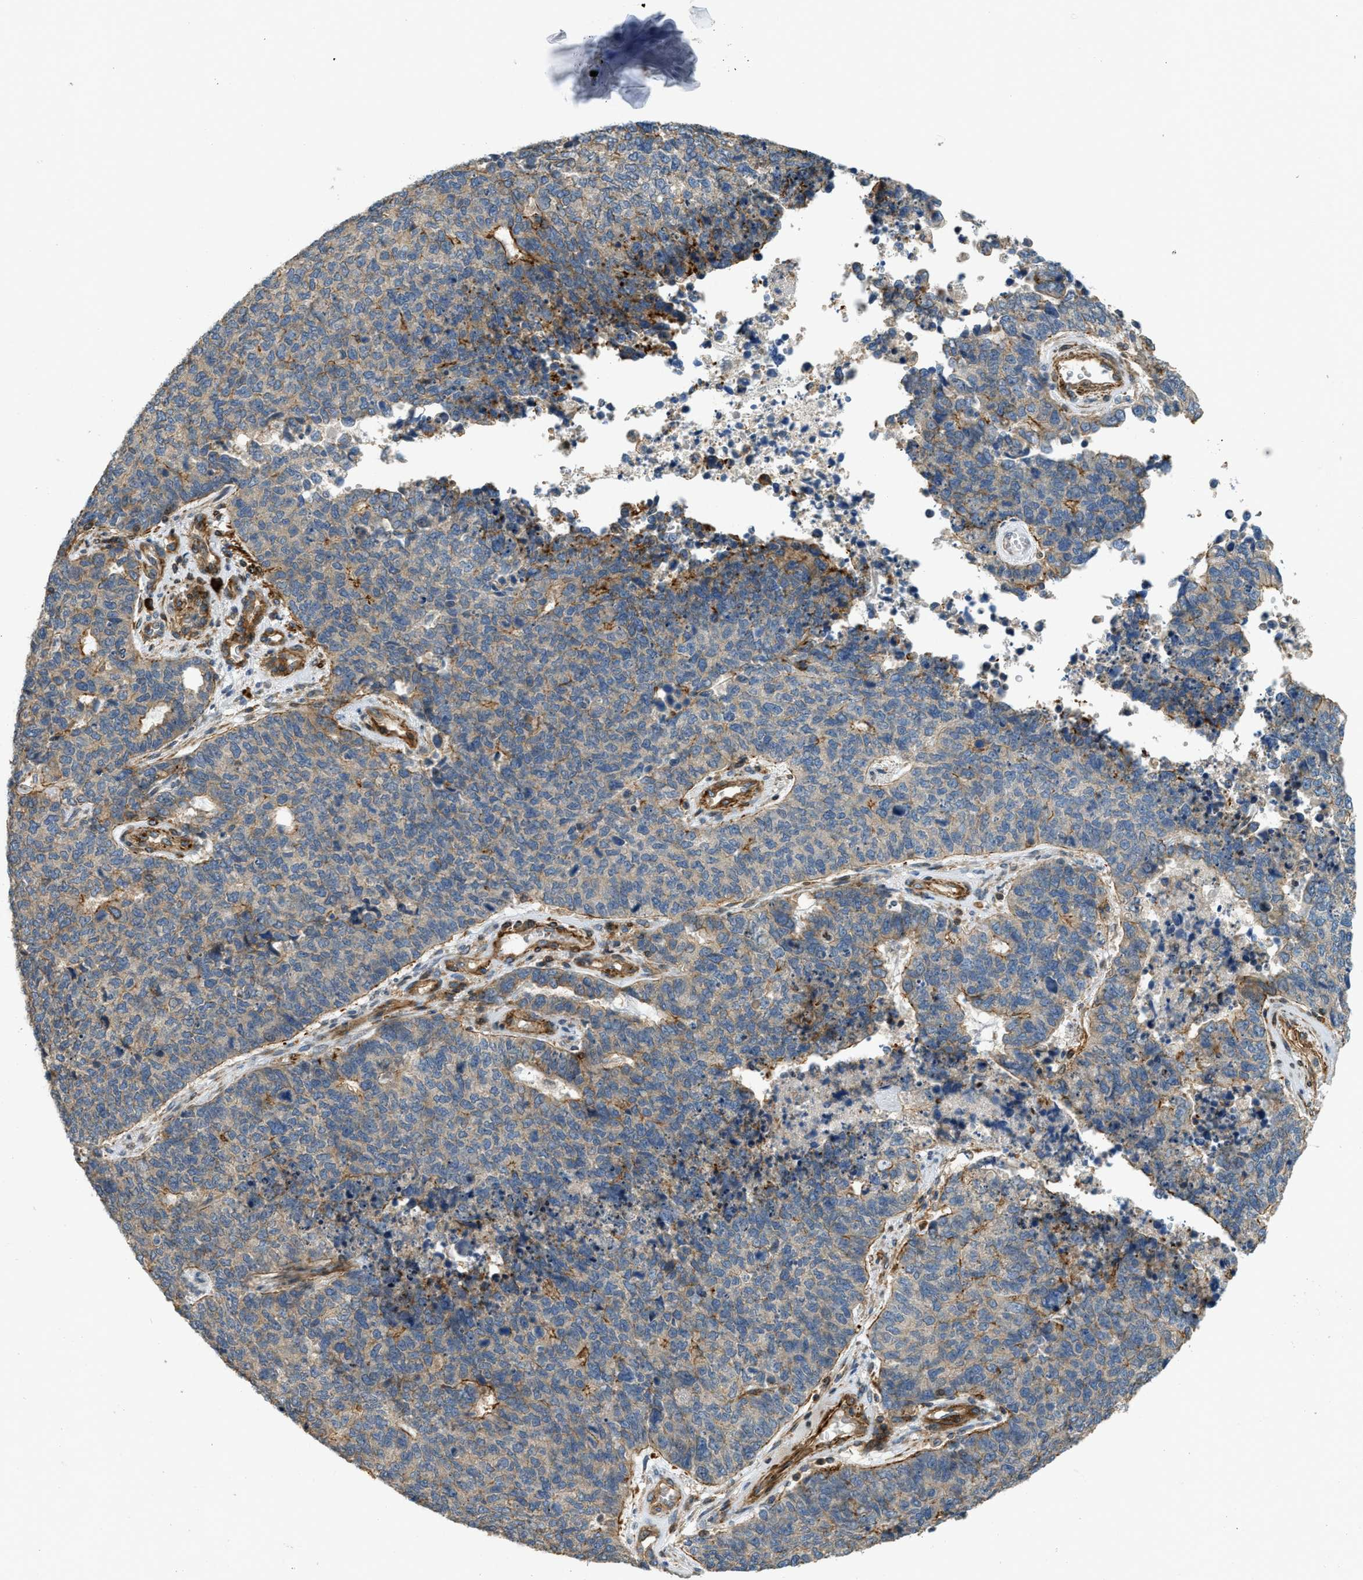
{"staining": {"intensity": "weak", "quantity": "25%-75%", "location": "cytoplasmic/membranous"}, "tissue": "cervical cancer", "cell_type": "Tumor cells", "image_type": "cancer", "snomed": [{"axis": "morphology", "description": "Squamous cell carcinoma, NOS"}, {"axis": "topography", "description": "Cervix"}], "caption": "Human squamous cell carcinoma (cervical) stained for a protein (brown) exhibits weak cytoplasmic/membranous positive expression in approximately 25%-75% of tumor cells.", "gene": "BTN3A2", "patient": {"sex": "female", "age": 63}}